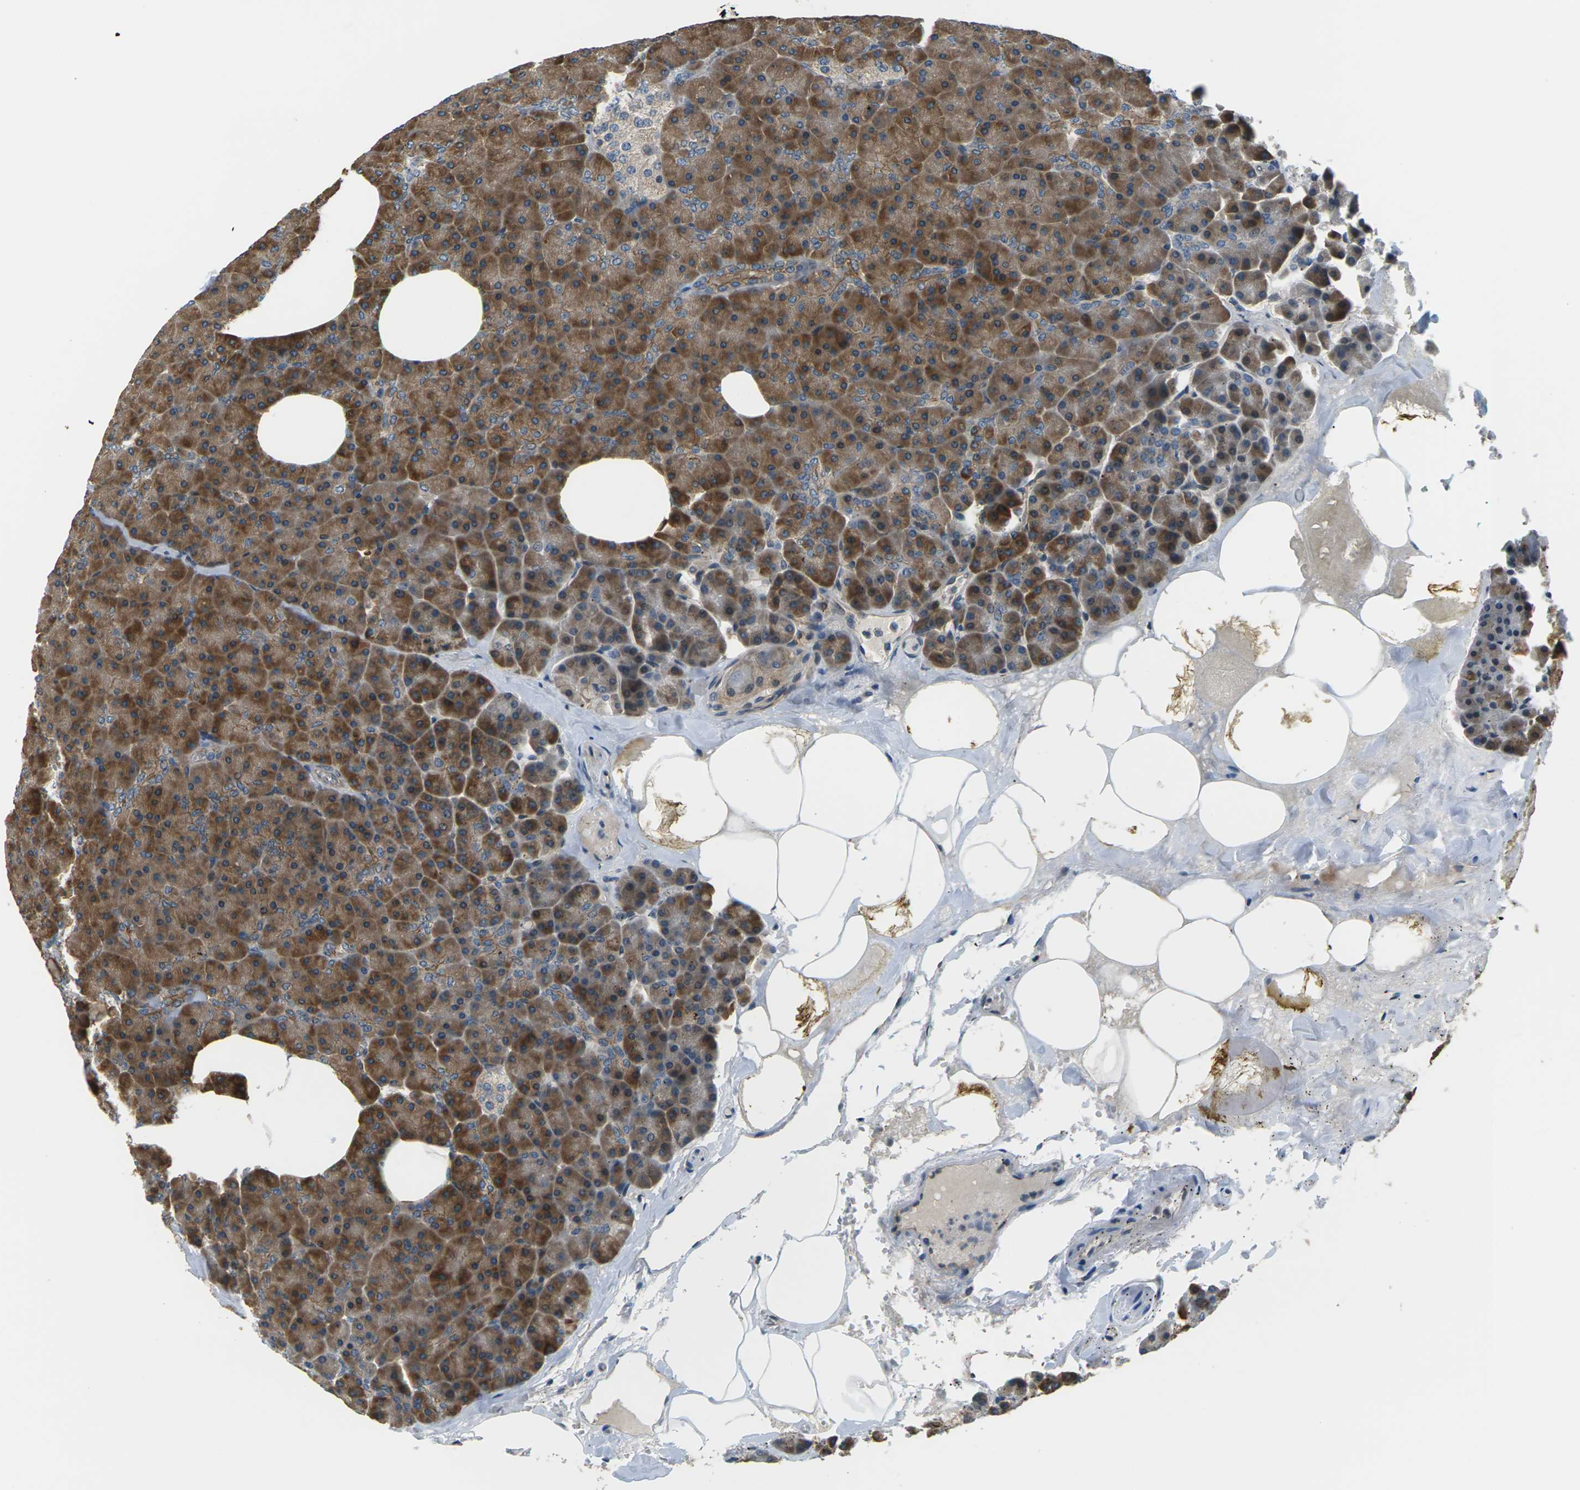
{"staining": {"intensity": "strong", "quantity": ">75%", "location": "cytoplasmic/membranous"}, "tissue": "pancreas", "cell_type": "Exocrine glandular cells", "image_type": "normal", "snomed": [{"axis": "morphology", "description": "Normal tissue, NOS"}, {"axis": "topography", "description": "Pancreas"}], "caption": "This image shows normal pancreas stained with immunohistochemistry to label a protein in brown. The cytoplasmic/membranous of exocrine glandular cells show strong positivity for the protein. Nuclei are counter-stained blue.", "gene": "SLC13A3", "patient": {"sex": "female", "age": 35}}